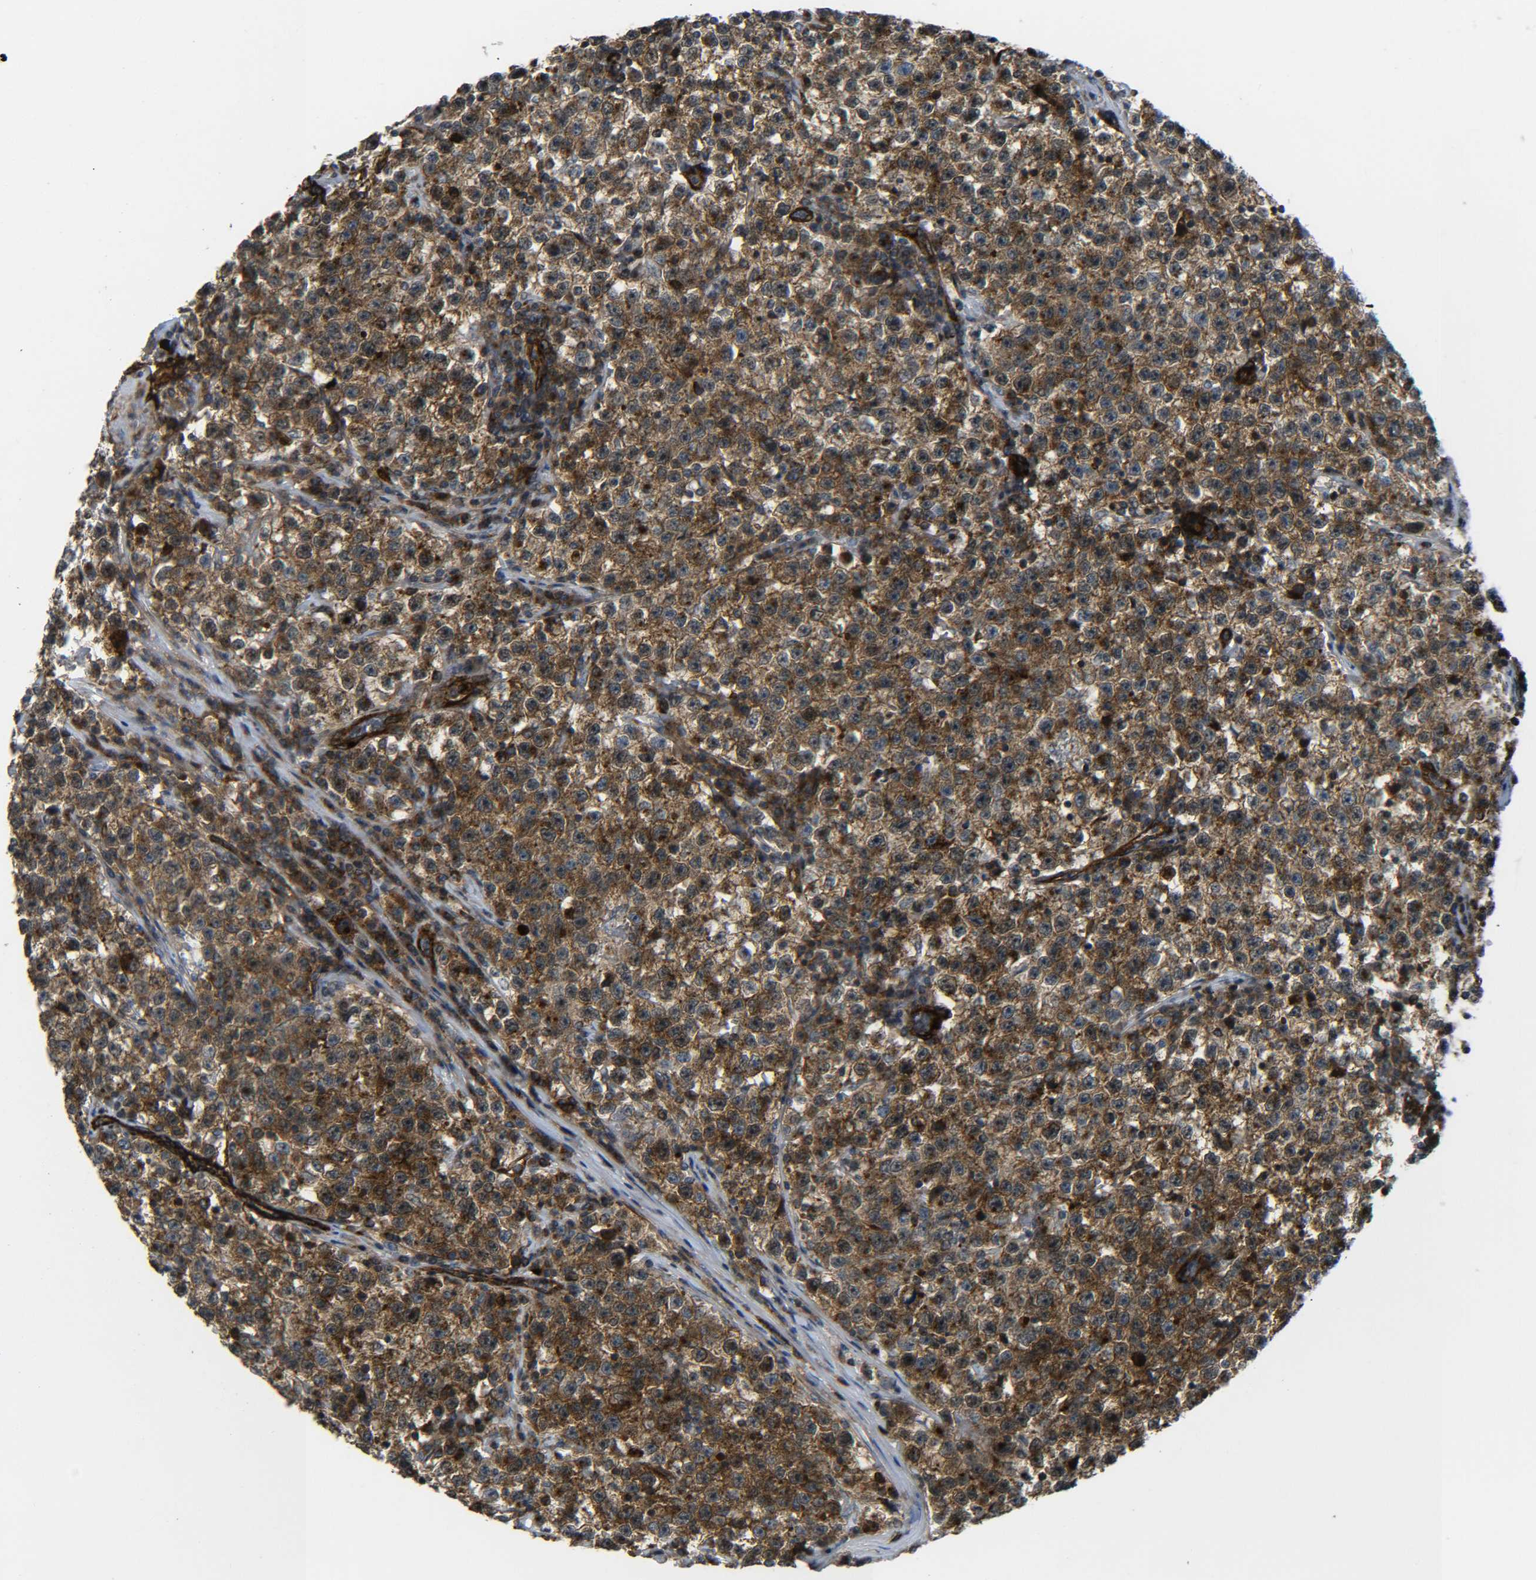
{"staining": {"intensity": "moderate", "quantity": ">75%", "location": "cytoplasmic/membranous"}, "tissue": "testis cancer", "cell_type": "Tumor cells", "image_type": "cancer", "snomed": [{"axis": "morphology", "description": "Seminoma, NOS"}, {"axis": "topography", "description": "Testis"}], "caption": "Protein expression analysis of human seminoma (testis) reveals moderate cytoplasmic/membranous staining in about >75% of tumor cells.", "gene": "ECE1", "patient": {"sex": "male", "age": 22}}